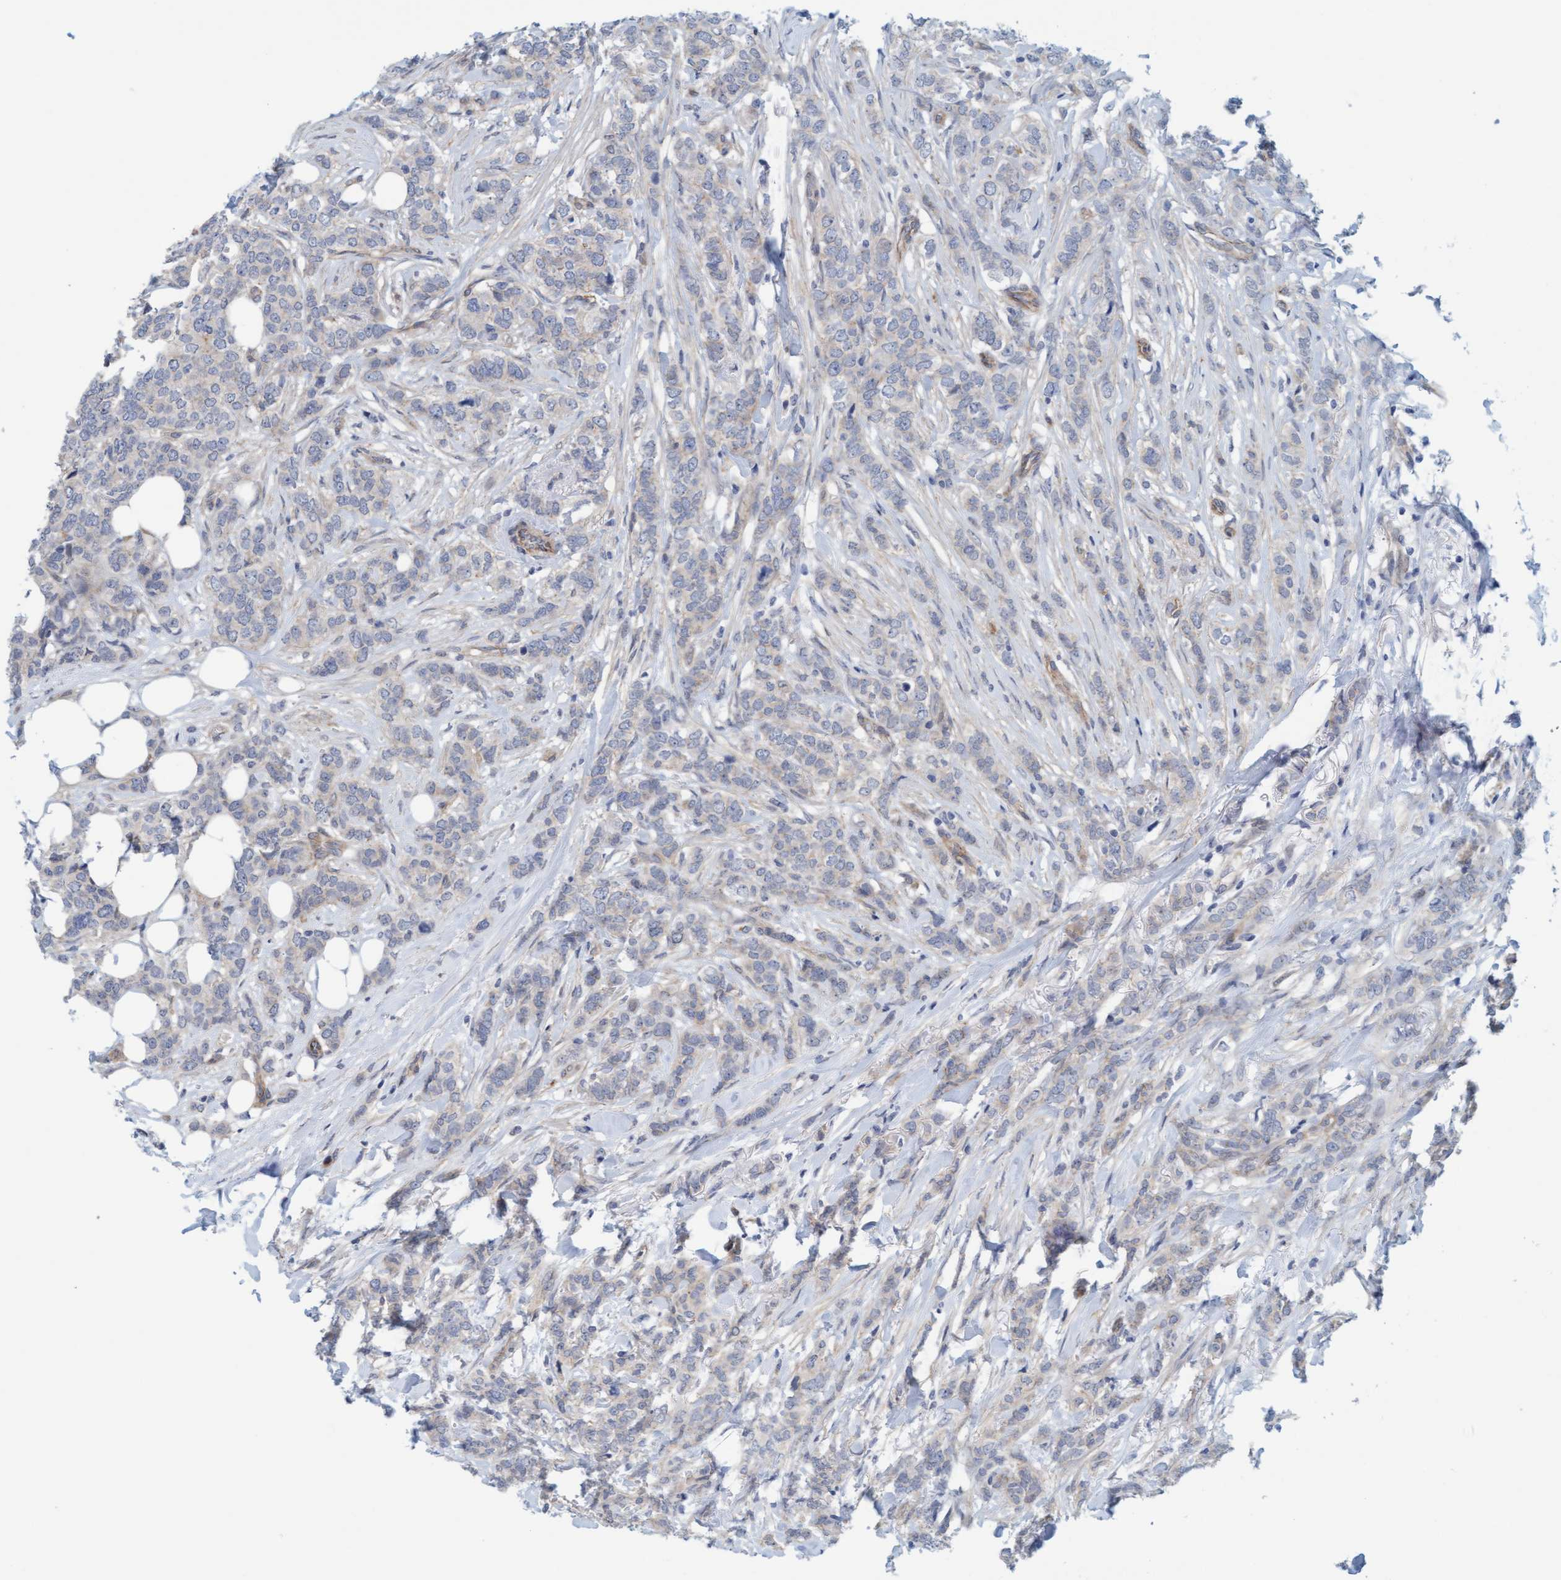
{"staining": {"intensity": "negative", "quantity": "none", "location": "none"}, "tissue": "breast cancer", "cell_type": "Tumor cells", "image_type": "cancer", "snomed": [{"axis": "morphology", "description": "Lobular carcinoma"}, {"axis": "topography", "description": "Skin"}, {"axis": "topography", "description": "Breast"}], "caption": "Protein analysis of lobular carcinoma (breast) displays no significant staining in tumor cells.", "gene": "KRBA2", "patient": {"sex": "female", "age": 46}}